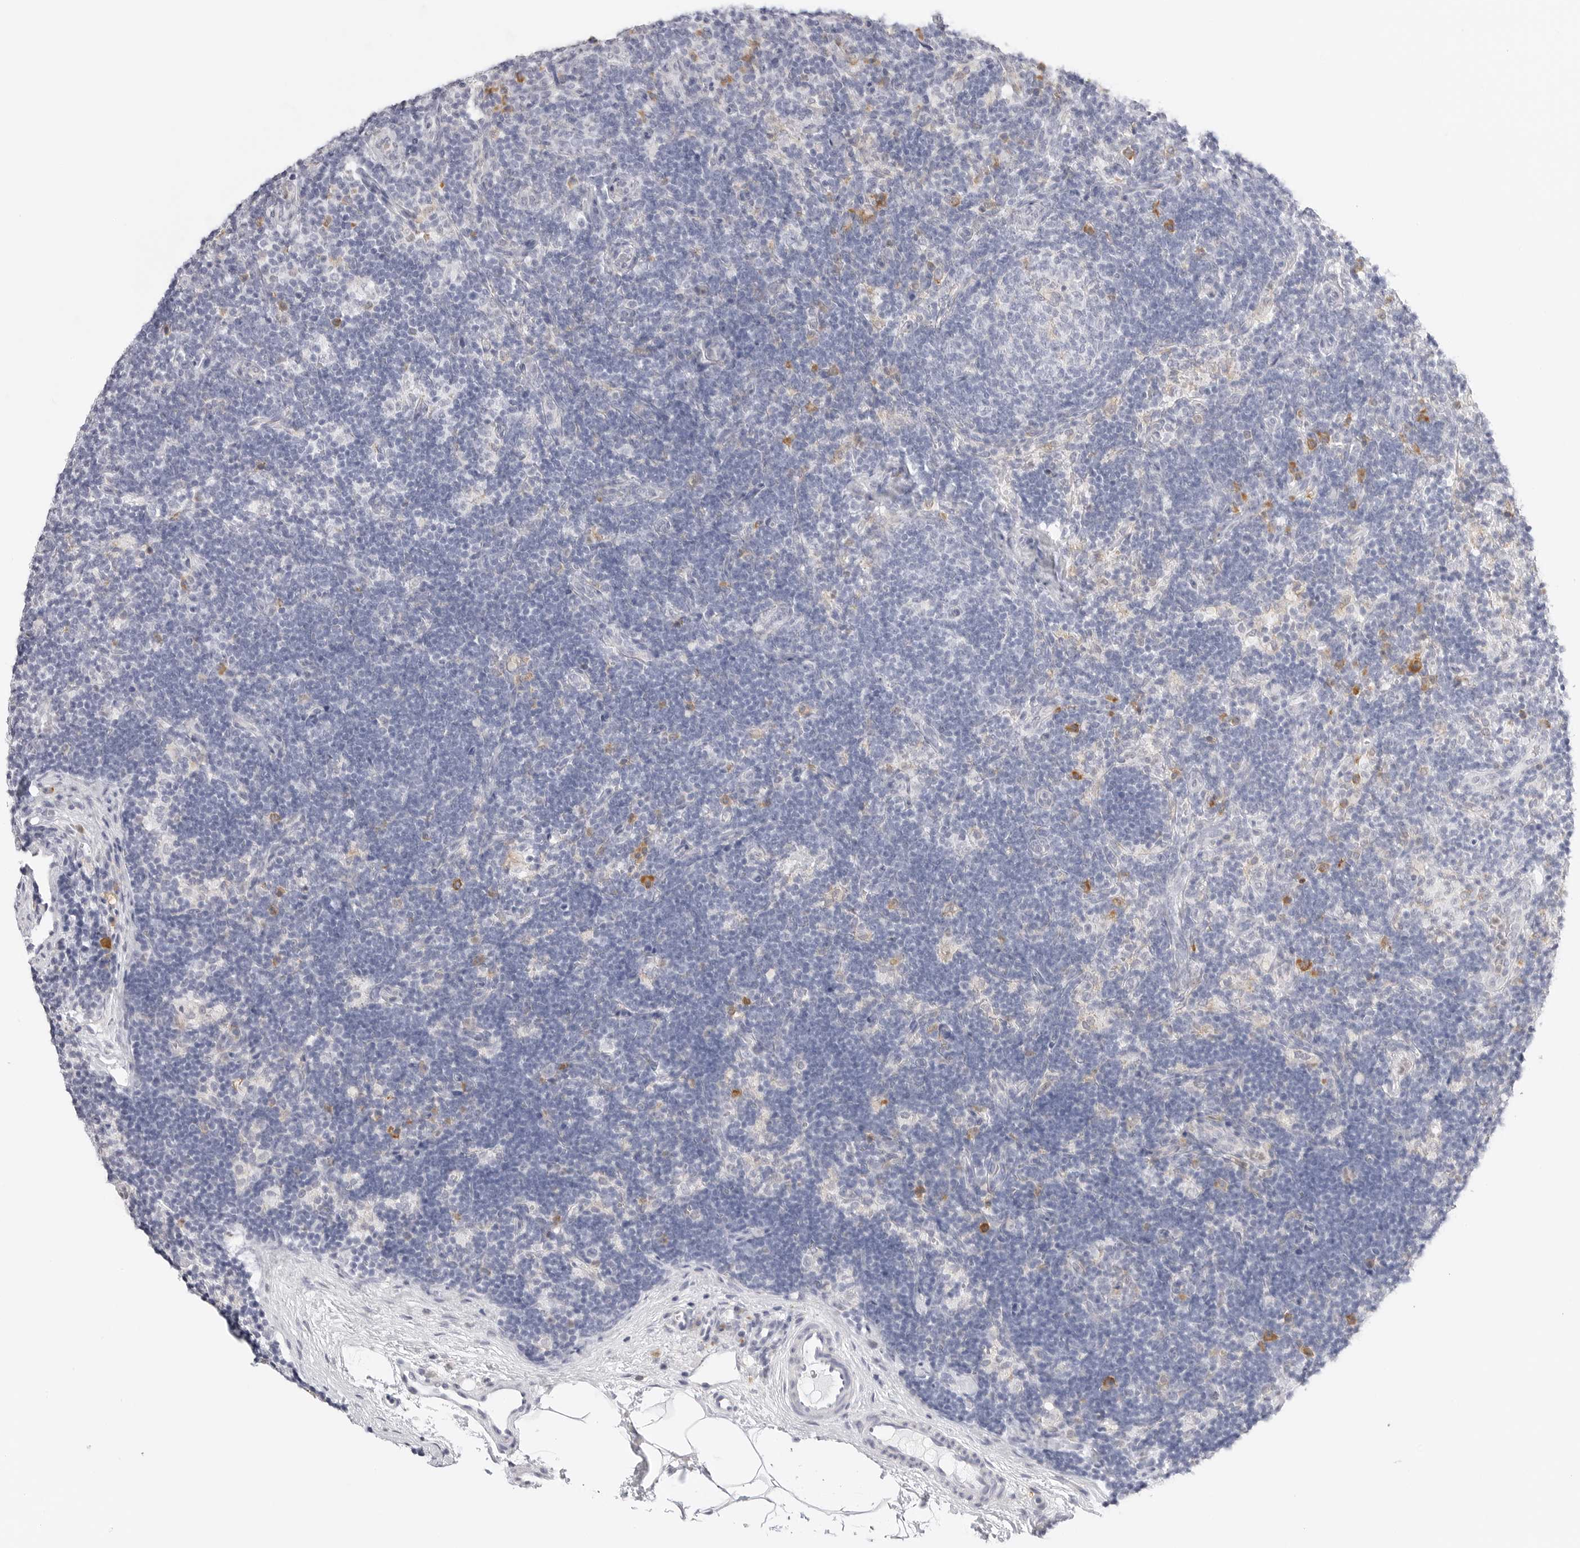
{"staining": {"intensity": "weak", "quantity": "<25%", "location": "cytoplasmic/membranous"}, "tissue": "lymph node", "cell_type": "Germinal center cells", "image_type": "normal", "snomed": [{"axis": "morphology", "description": "Normal tissue, NOS"}, {"axis": "topography", "description": "Lymph node"}], "caption": "This photomicrograph is of normal lymph node stained with IHC to label a protein in brown with the nuclei are counter-stained blue. There is no expression in germinal center cells. (DAB IHC visualized using brightfield microscopy, high magnification).", "gene": "THEM4", "patient": {"sex": "female", "age": 22}}